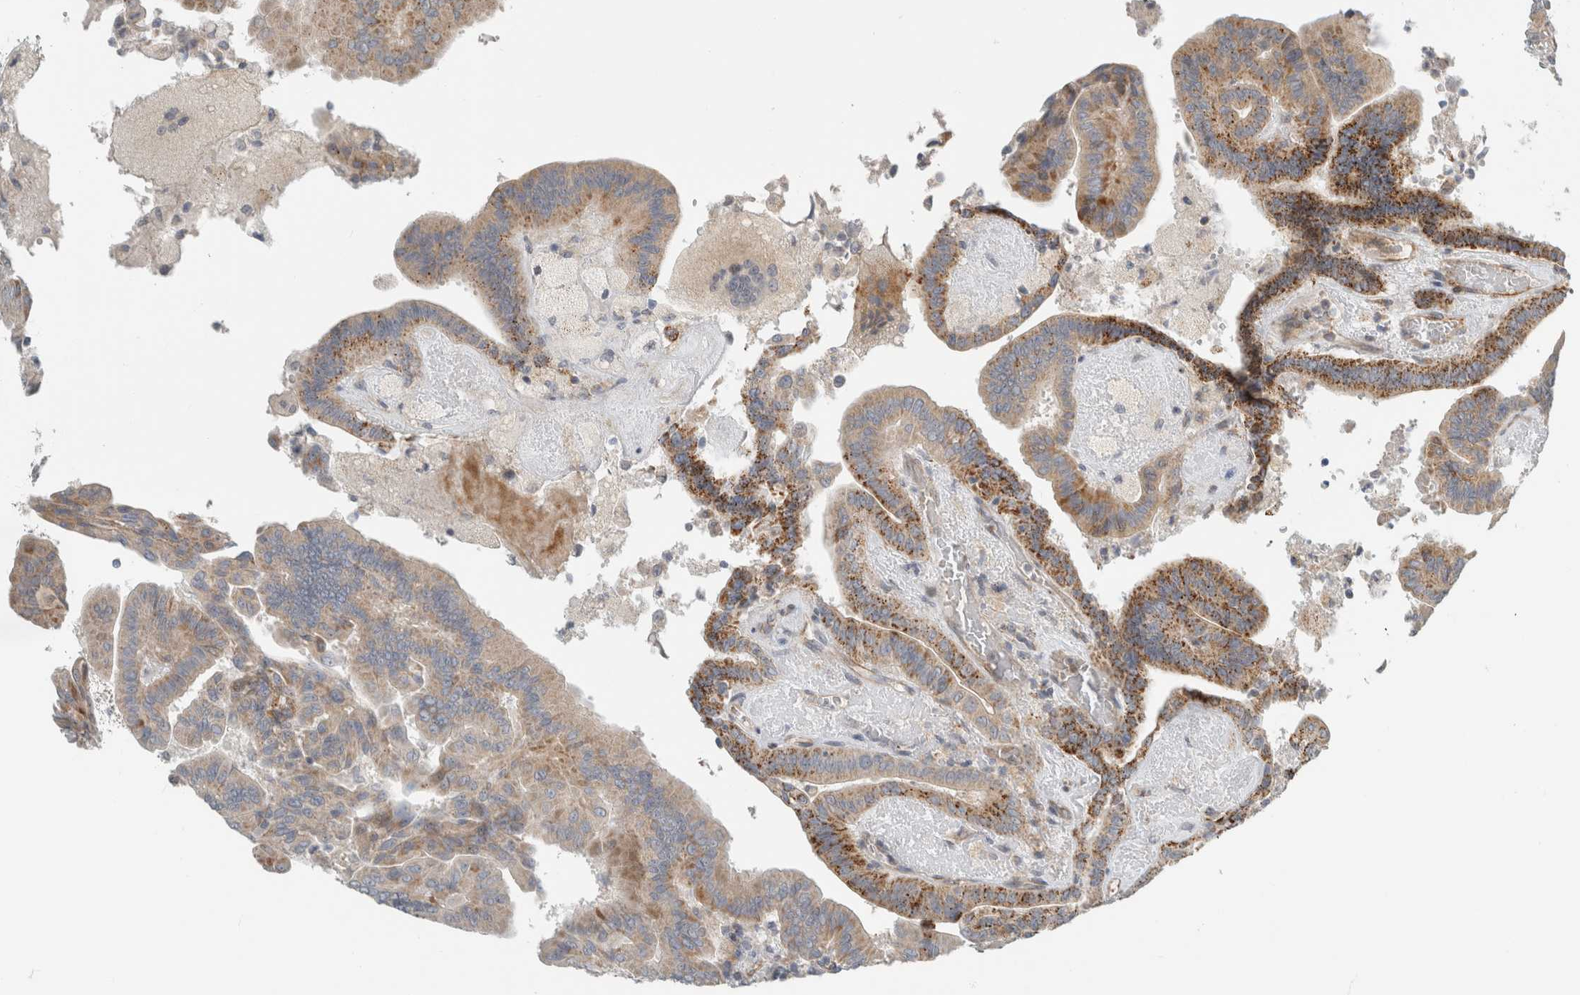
{"staining": {"intensity": "moderate", "quantity": ">75%", "location": "cytoplasmic/membranous"}, "tissue": "thyroid cancer", "cell_type": "Tumor cells", "image_type": "cancer", "snomed": [{"axis": "morphology", "description": "Papillary adenocarcinoma, NOS"}, {"axis": "topography", "description": "Thyroid gland"}], "caption": "Thyroid cancer (papillary adenocarcinoma) was stained to show a protein in brown. There is medium levels of moderate cytoplasmic/membranous staining in about >75% of tumor cells. (DAB (3,3'-diaminobenzidine) IHC, brown staining for protein, blue staining for nuclei).", "gene": "KPNA5", "patient": {"sex": "male", "age": 33}}